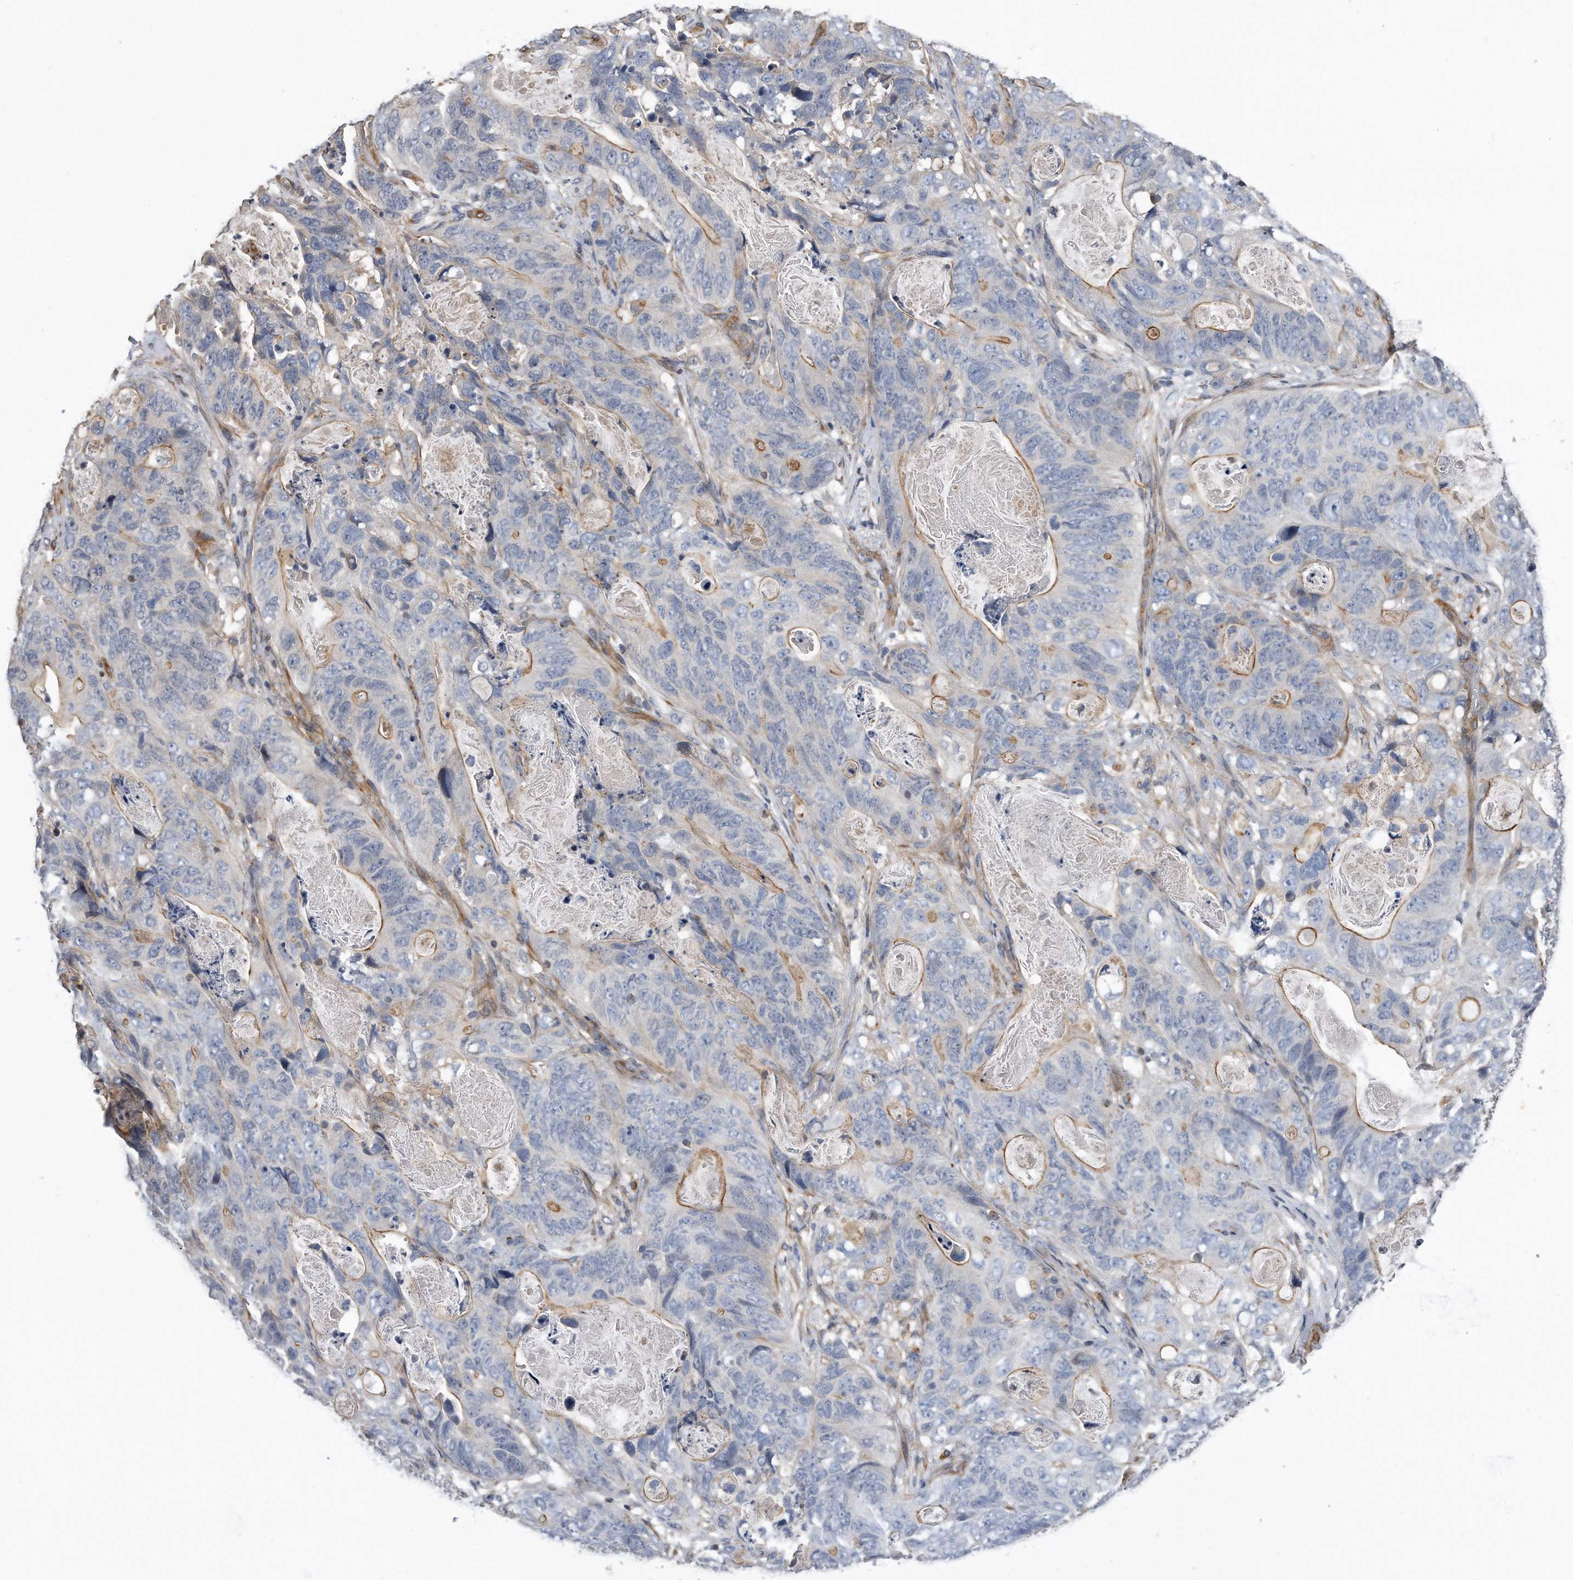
{"staining": {"intensity": "moderate", "quantity": "<25%", "location": "cytoplasmic/membranous"}, "tissue": "stomach cancer", "cell_type": "Tumor cells", "image_type": "cancer", "snomed": [{"axis": "morphology", "description": "Normal tissue, NOS"}, {"axis": "morphology", "description": "Adenocarcinoma, NOS"}, {"axis": "topography", "description": "Stomach"}], "caption": "High-power microscopy captured an immunohistochemistry image of stomach cancer, revealing moderate cytoplasmic/membranous expression in approximately <25% of tumor cells. (brown staining indicates protein expression, while blue staining denotes nuclei).", "gene": "GPC1", "patient": {"sex": "female", "age": 89}}